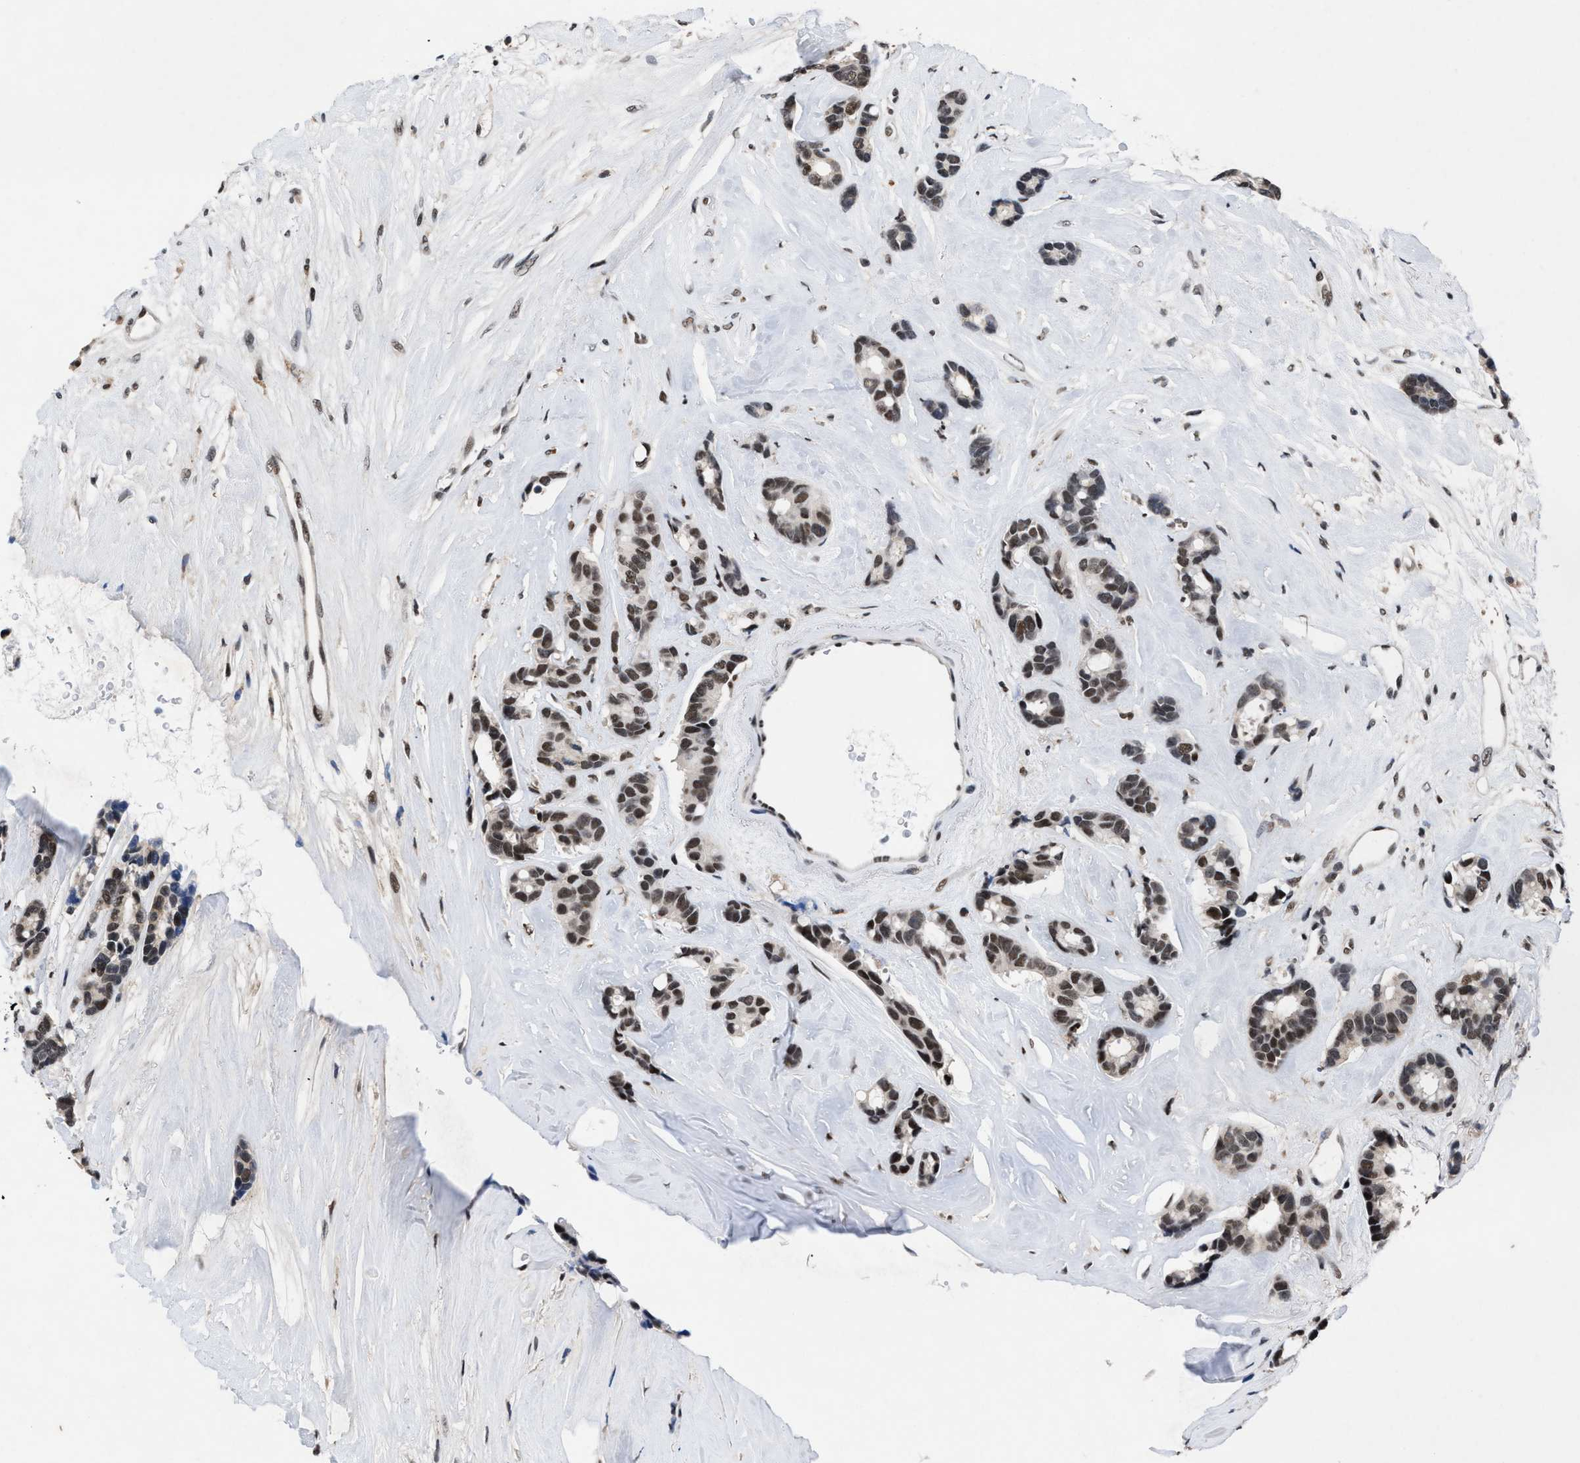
{"staining": {"intensity": "moderate", "quantity": ">75%", "location": "nuclear"}, "tissue": "breast cancer", "cell_type": "Tumor cells", "image_type": "cancer", "snomed": [{"axis": "morphology", "description": "Duct carcinoma"}, {"axis": "topography", "description": "Breast"}], "caption": "IHC (DAB (3,3'-diaminobenzidine)) staining of infiltrating ductal carcinoma (breast) demonstrates moderate nuclear protein staining in about >75% of tumor cells. (Stains: DAB in brown, nuclei in blue, Microscopy: brightfield microscopy at high magnification).", "gene": "WDR81", "patient": {"sex": "female", "age": 87}}